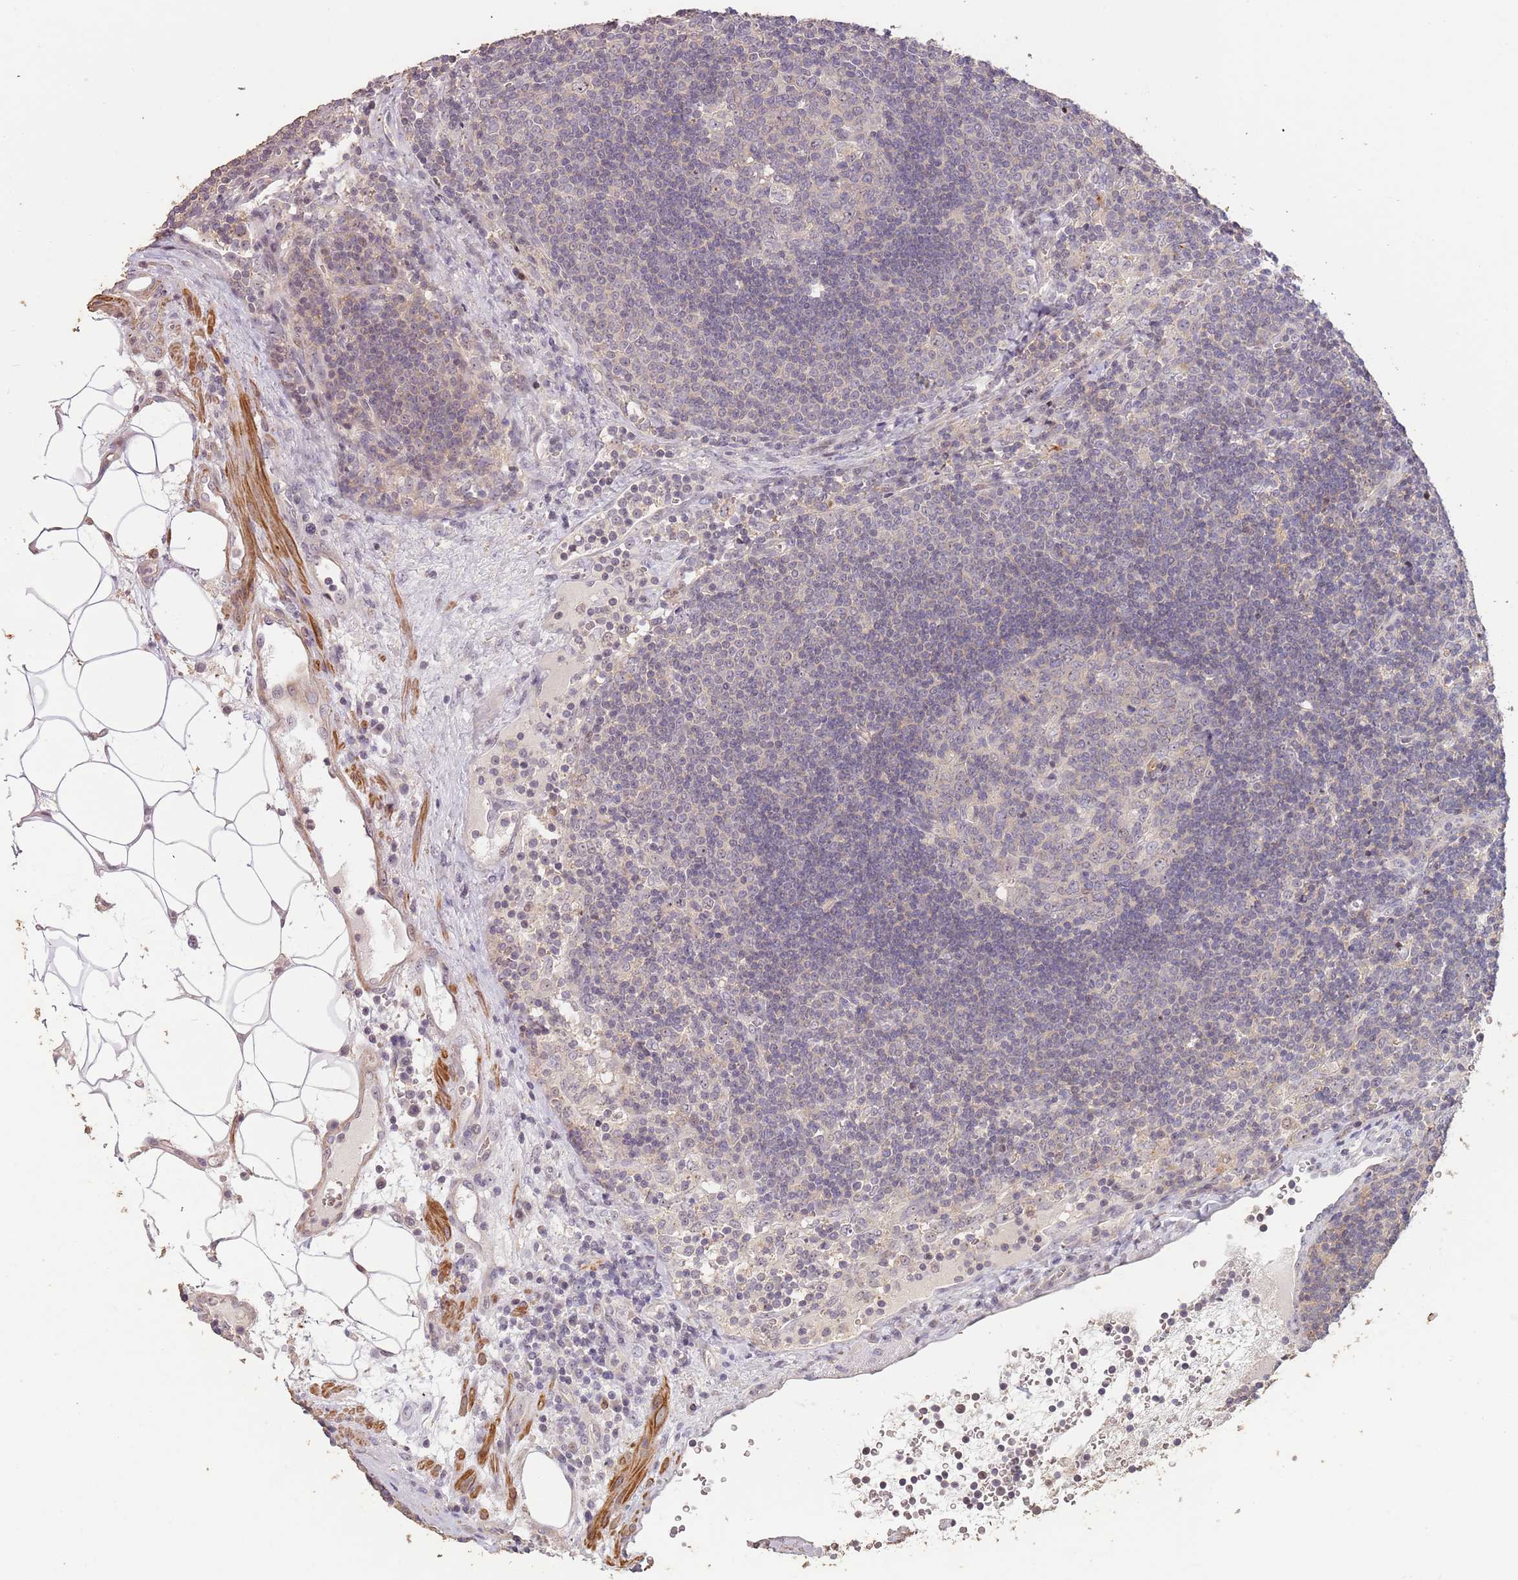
{"staining": {"intensity": "negative", "quantity": "none", "location": "none"}, "tissue": "lymph node", "cell_type": "Germinal center cells", "image_type": "normal", "snomed": [{"axis": "morphology", "description": "Normal tissue, NOS"}, {"axis": "topography", "description": "Lymph node"}], "caption": "This image is of benign lymph node stained with IHC to label a protein in brown with the nuclei are counter-stained blue. There is no expression in germinal center cells.", "gene": "ADTRP", "patient": {"sex": "male", "age": 58}}